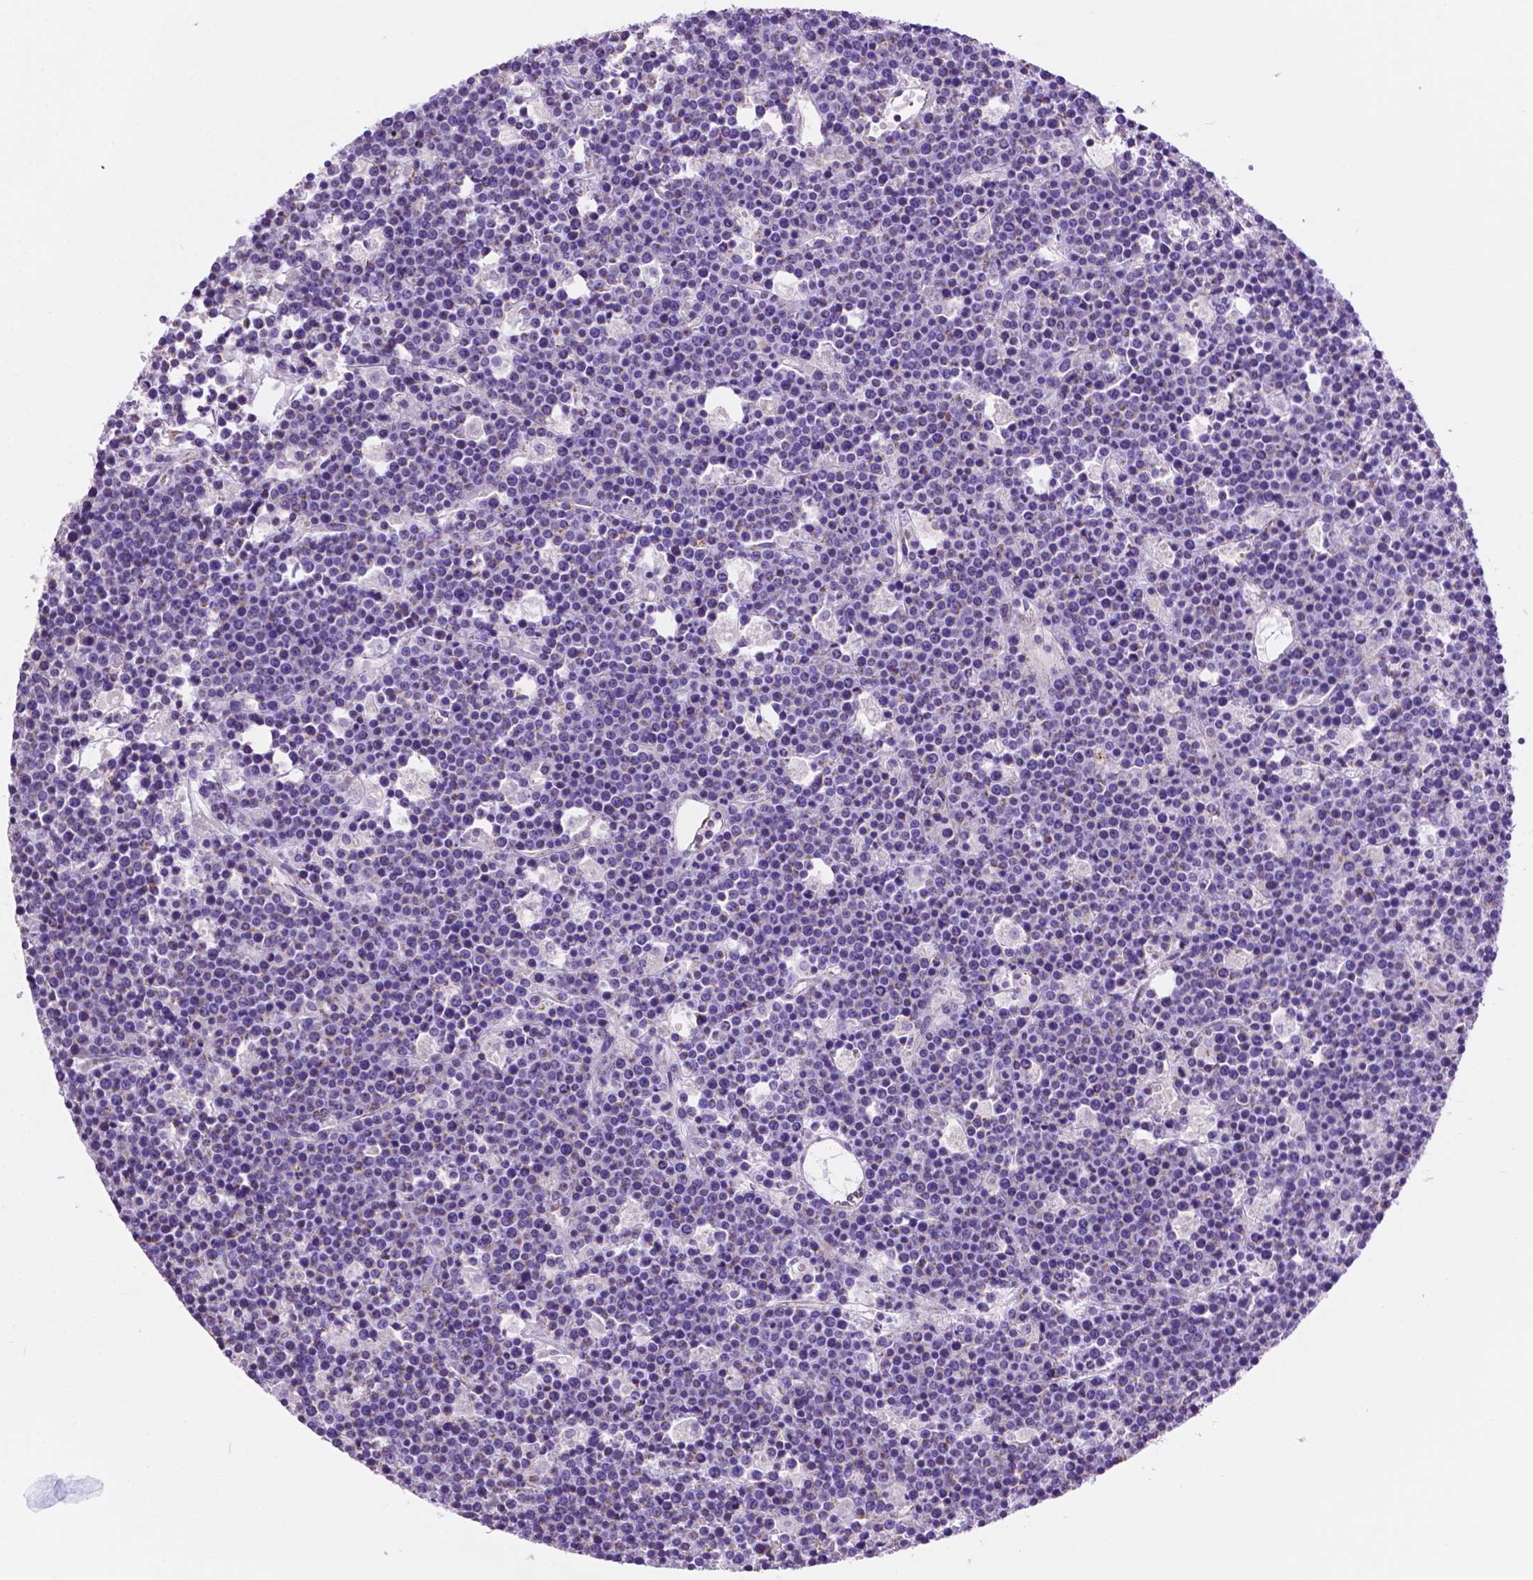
{"staining": {"intensity": "negative", "quantity": "none", "location": "none"}, "tissue": "lymphoma", "cell_type": "Tumor cells", "image_type": "cancer", "snomed": [{"axis": "morphology", "description": "Malignant lymphoma, non-Hodgkin's type, High grade"}, {"axis": "topography", "description": "Ovary"}], "caption": "Immunohistochemical staining of malignant lymphoma, non-Hodgkin's type (high-grade) reveals no significant positivity in tumor cells.", "gene": "PHYHIP", "patient": {"sex": "female", "age": 56}}